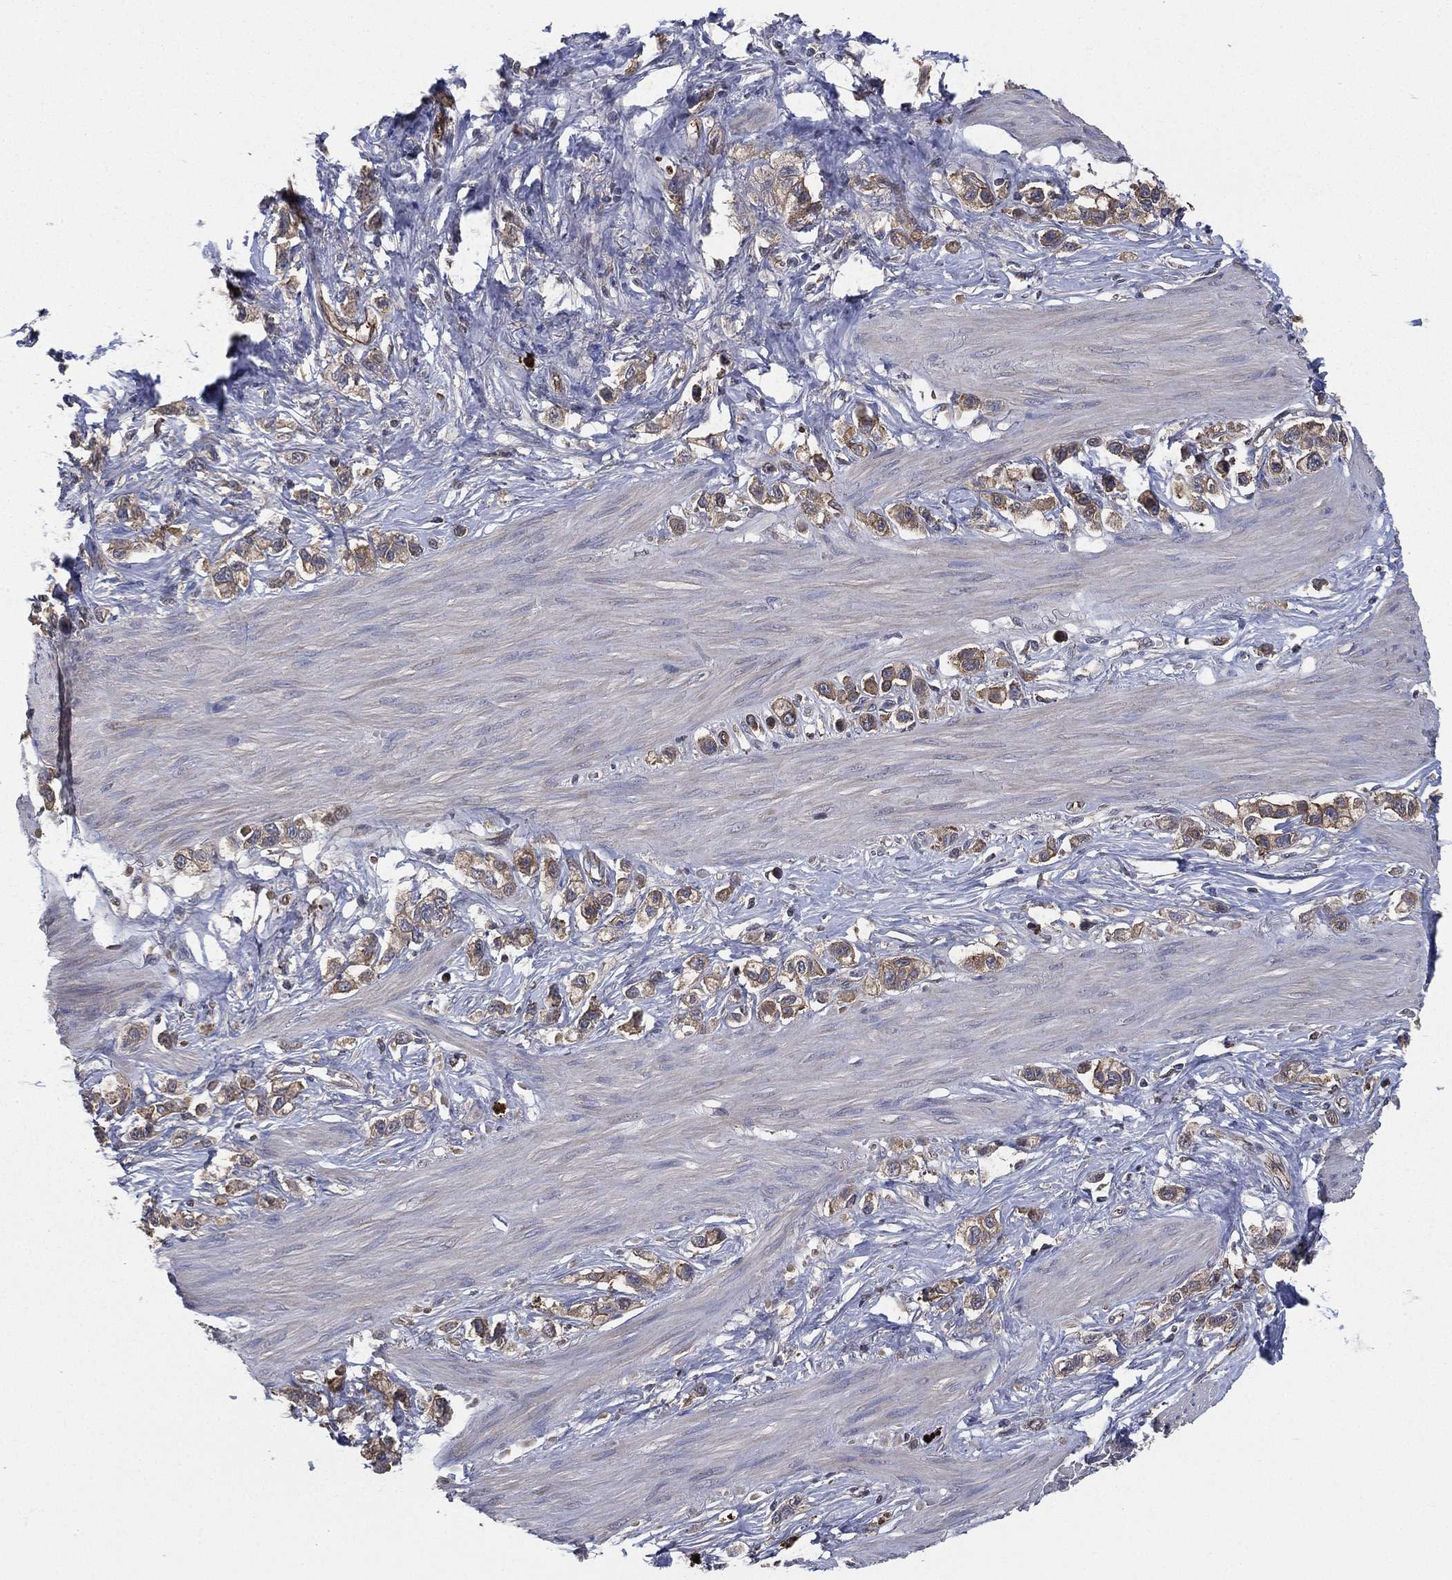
{"staining": {"intensity": "moderate", "quantity": ">75%", "location": "cytoplasmic/membranous"}, "tissue": "stomach cancer", "cell_type": "Tumor cells", "image_type": "cancer", "snomed": [{"axis": "morphology", "description": "Normal tissue, NOS"}, {"axis": "morphology", "description": "Adenocarcinoma, NOS"}, {"axis": "morphology", "description": "Adenocarcinoma, High grade"}, {"axis": "topography", "description": "Stomach, upper"}, {"axis": "topography", "description": "Stomach"}], "caption": "This photomicrograph demonstrates high-grade adenocarcinoma (stomach) stained with immunohistochemistry (IHC) to label a protein in brown. The cytoplasmic/membranous of tumor cells show moderate positivity for the protein. Nuclei are counter-stained blue.", "gene": "SMPD3", "patient": {"sex": "female", "age": 65}}